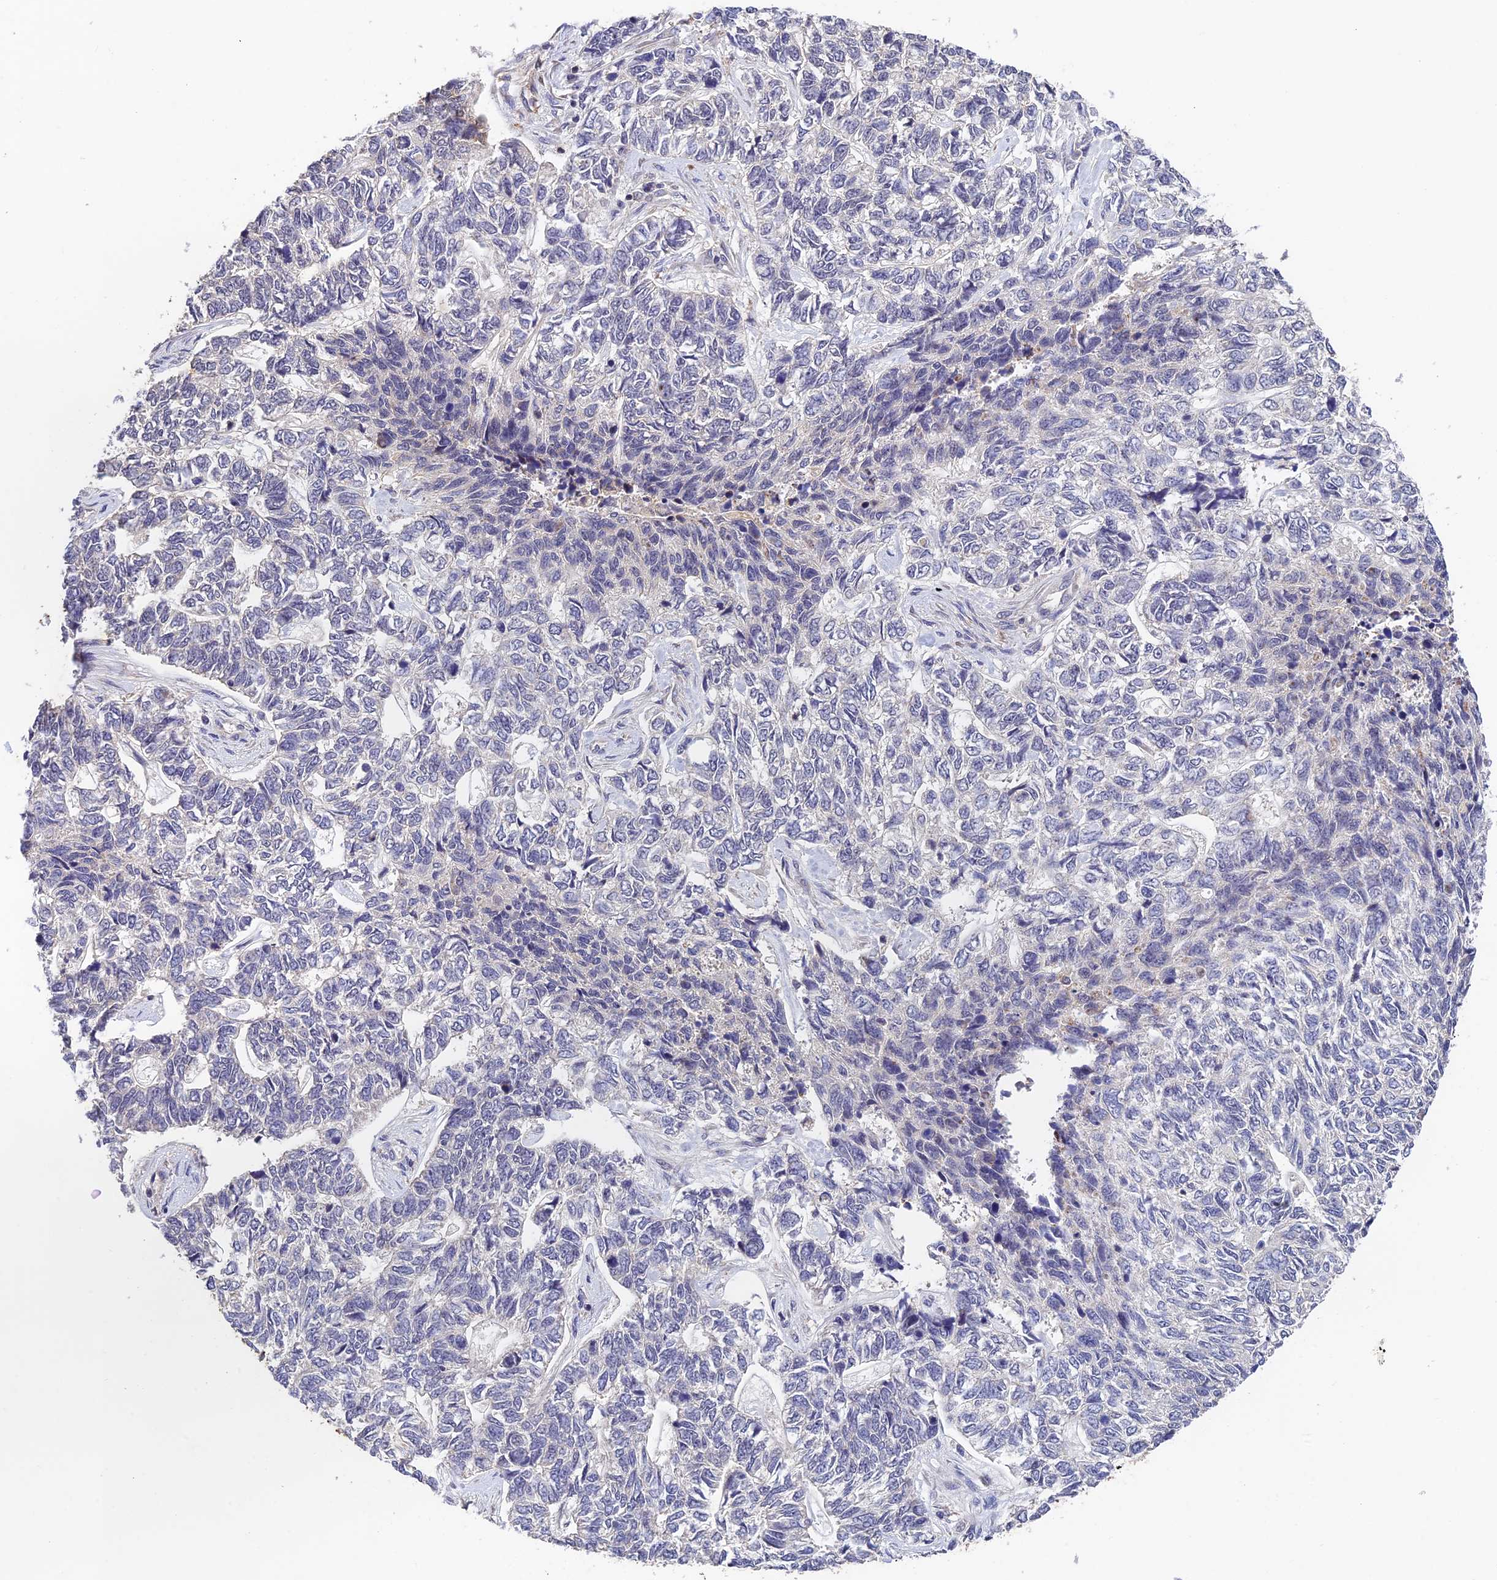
{"staining": {"intensity": "negative", "quantity": "none", "location": "none"}, "tissue": "skin cancer", "cell_type": "Tumor cells", "image_type": "cancer", "snomed": [{"axis": "morphology", "description": "Basal cell carcinoma"}, {"axis": "topography", "description": "Skin"}], "caption": "Immunohistochemistry micrograph of human skin basal cell carcinoma stained for a protein (brown), which displays no staining in tumor cells.", "gene": "CWH43", "patient": {"sex": "female", "age": 65}}